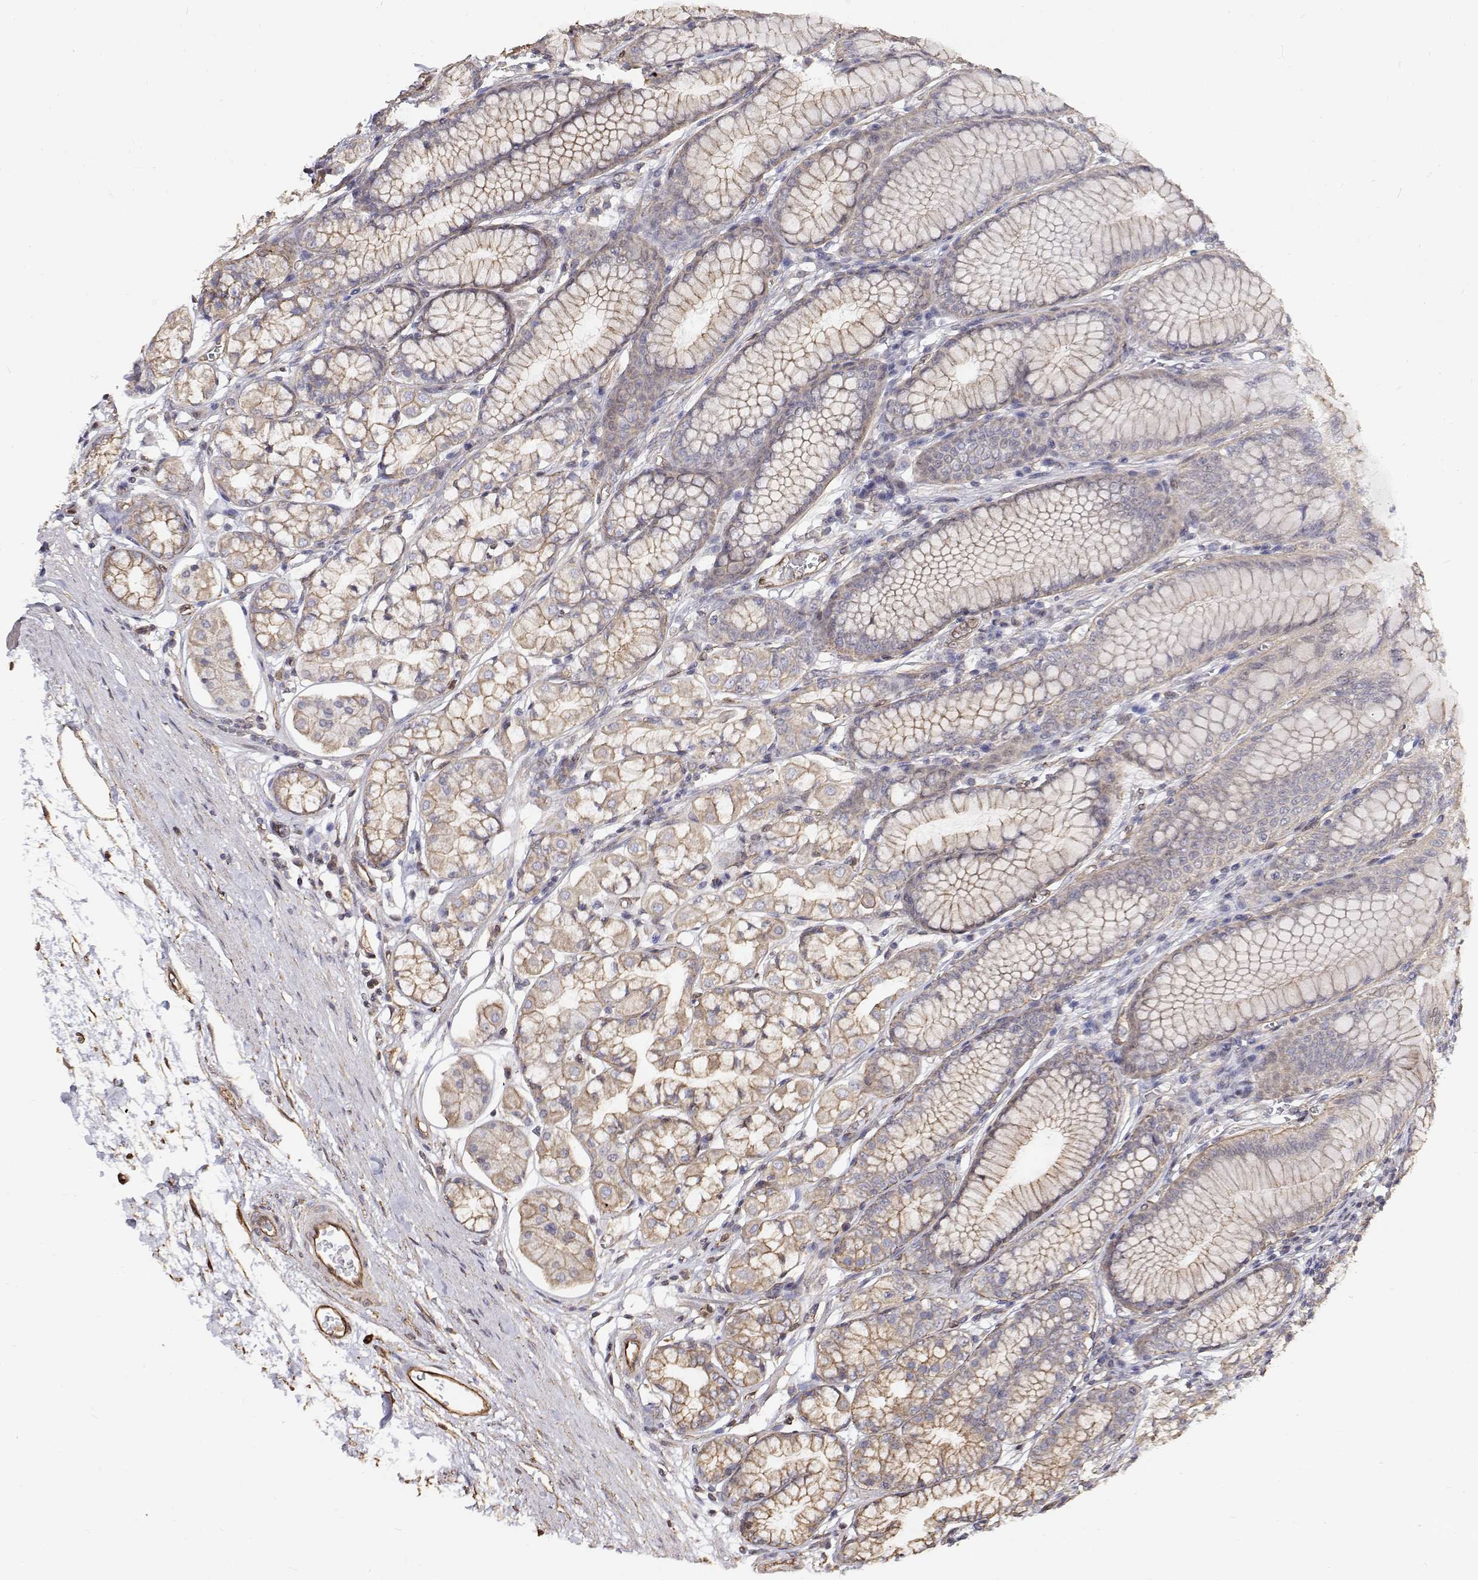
{"staining": {"intensity": "weak", "quantity": "25%-75%", "location": "cytoplasmic/membranous"}, "tissue": "stomach", "cell_type": "Glandular cells", "image_type": "normal", "snomed": [{"axis": "morphology", "description": "Normal tissue, NOS"}, {"axis": "topography", "description": "Stomach"}, {"axis": "topography", "description": "Stomach, lower"}], "caption": "A high-resolution histopathology image shows immunohistochemistry (IHC) staining of normal stomach, which reveals weak cytoplasmic/membranous positivity in about 25%-75% of glandular cells.", "gene": "GSDMA", "patient": {"sex": "male", "age": 76}}